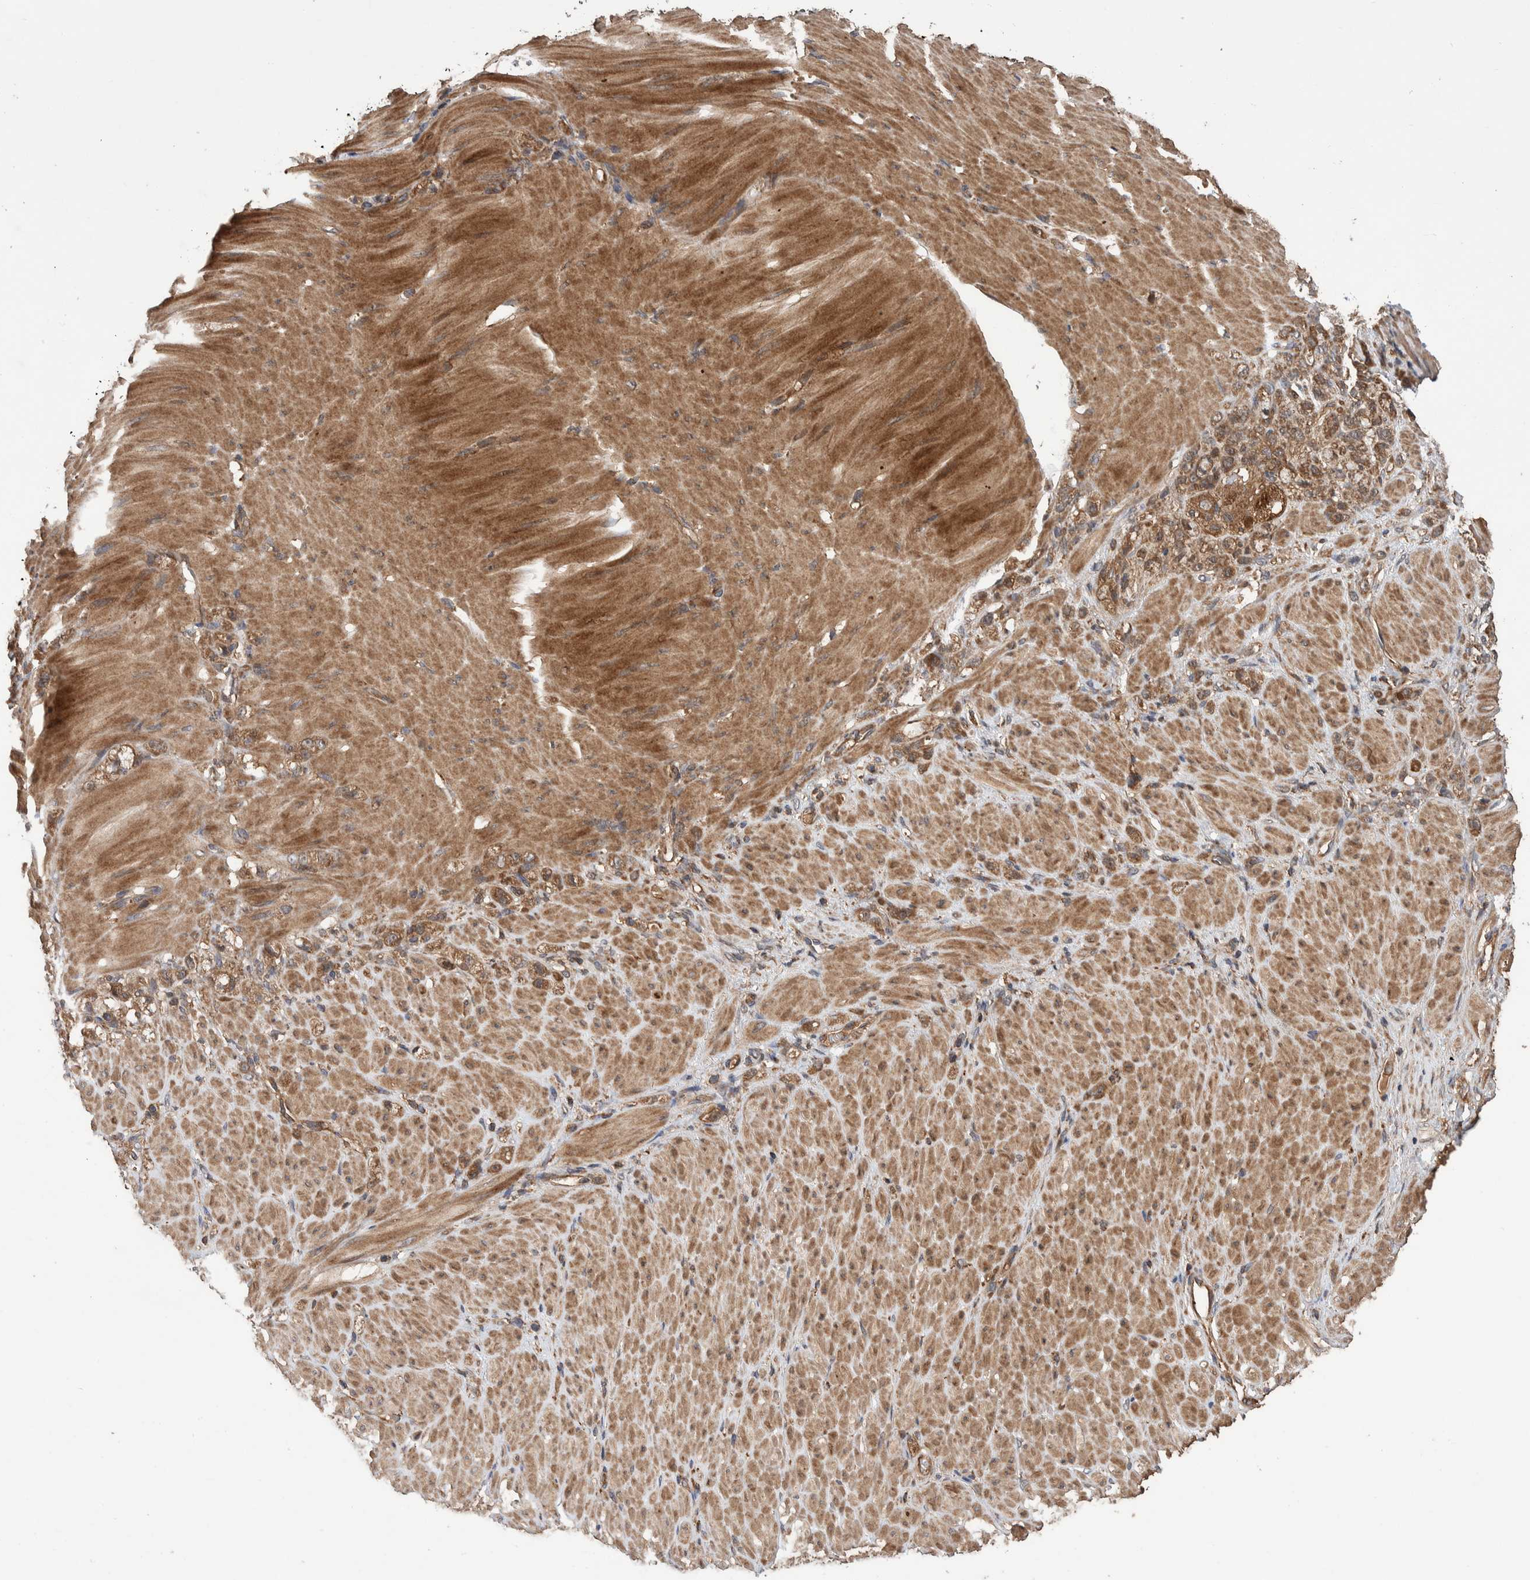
{"staining": {"intensity": "moderate", "quantity": ">75%", "location": "cytoplasmic/membranous"}, "tissue": "stomach cancer", "cell_type": "Tumor cells", "image_type": "cancer", "snomed": [{"axis": "morphology", "description": "Normal tissue, NOS"}, {"axis": "morphology", "description": "Adenocarcinoma, NOS"}, {"axis": "topography", "description": "Stomach"}], "caption": "The image exhibits staining of adenocarcinoma (stomach), revealing moderate cytoplasmic/membranous protein expression (brown color) within tumor cells.", "gene": "VBP1", "patient": {"sex": "male", "age": 82}}